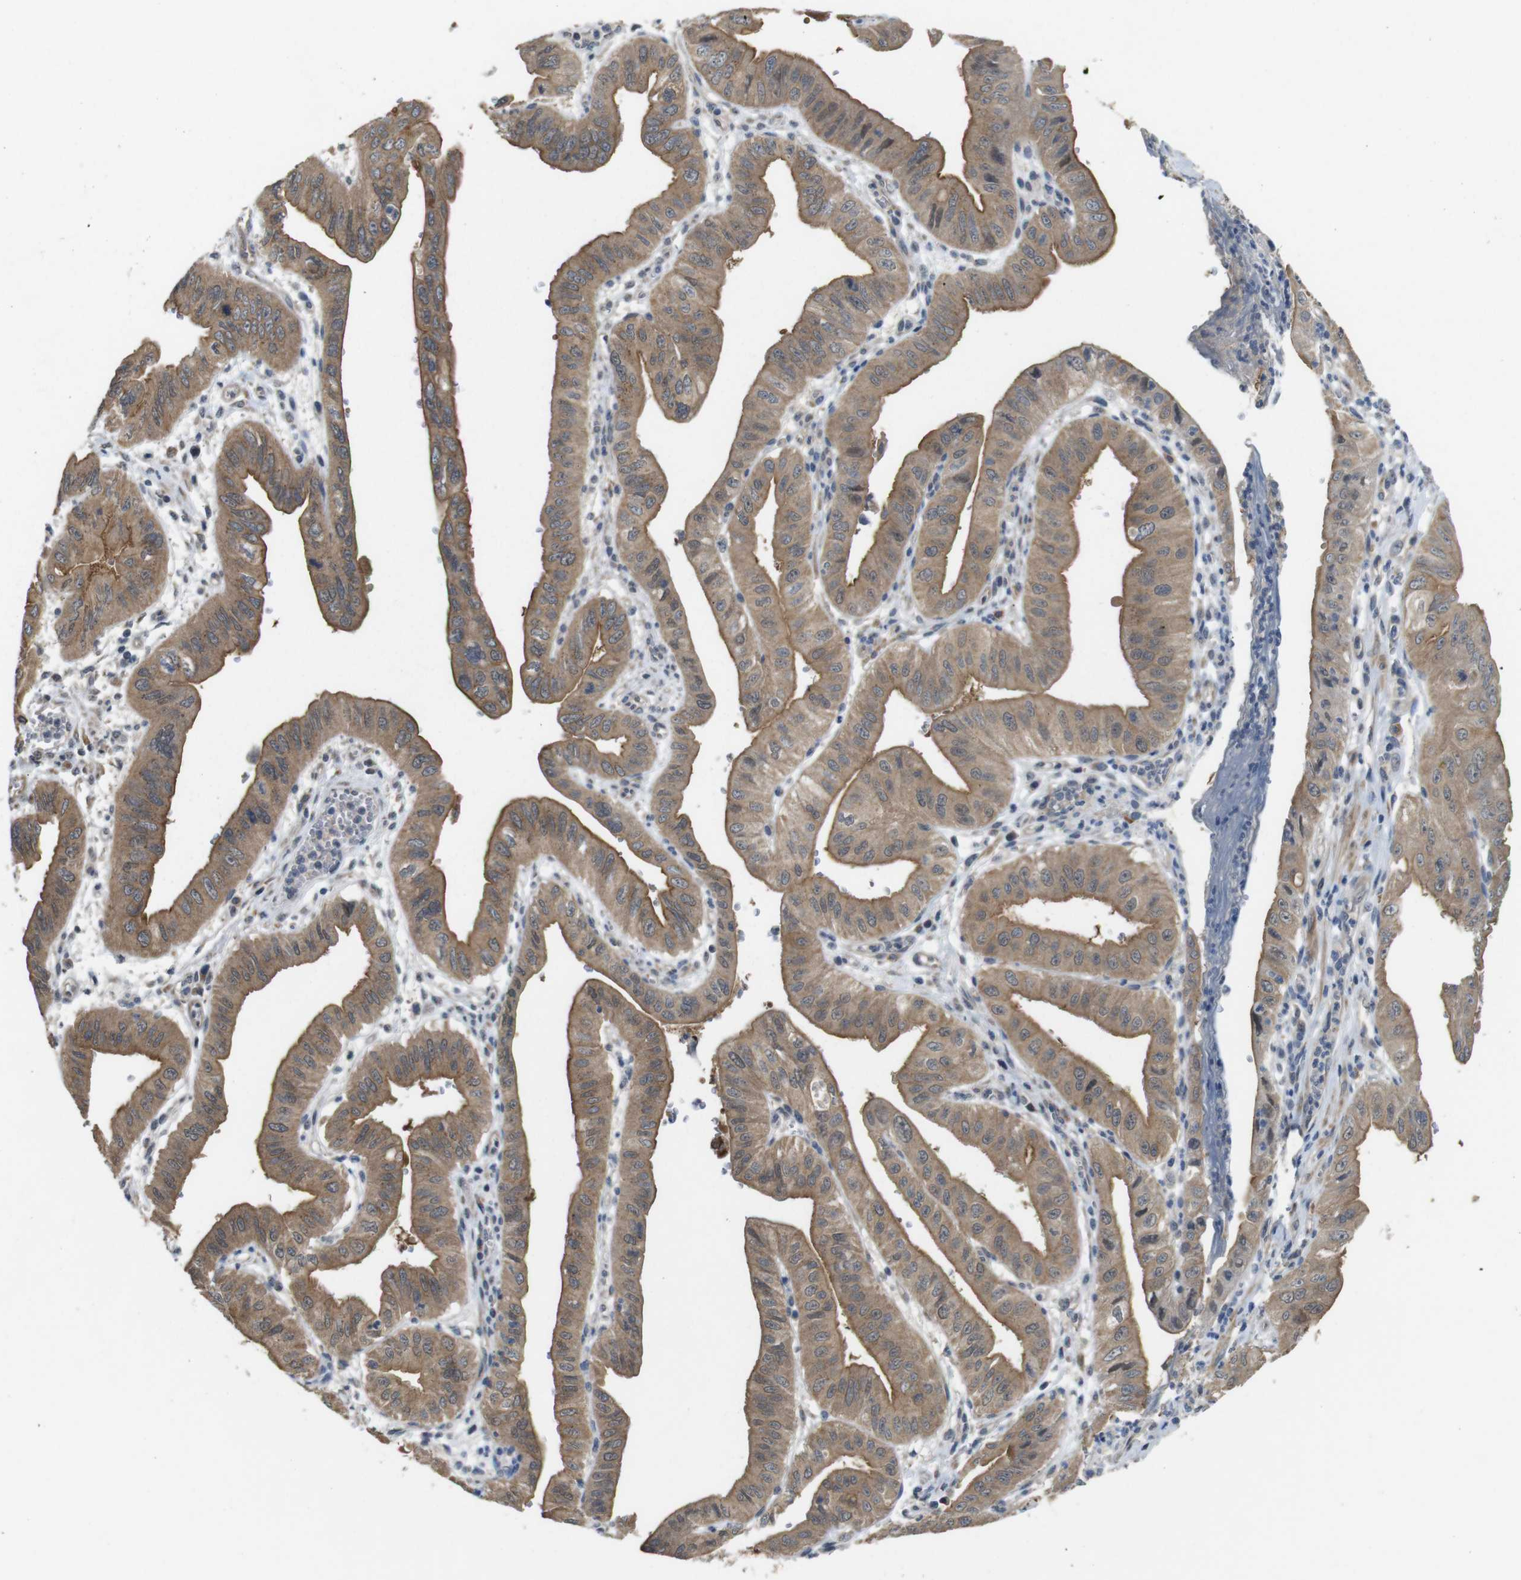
{"staining": {"intensity": "strong", "quantity": ">75%", "location": "cytoplasmic/membranous"}, "tissue": "pancreatic cancer", "cell_type": "Tumor cells", "image_type": "cancer", "snomed": [{"axis": "morphology", "description": "Normal tissue, NOS"}, {"axis": "topography", "description": "Lymph node"}], "caption": "Protein staining reveals strong cytoplasmic/membranous expression in approximately >75% of tumor cells in pancreatic cancer.", "gene": "CDC34", "patient": {"sex": "male", "age": 50}}